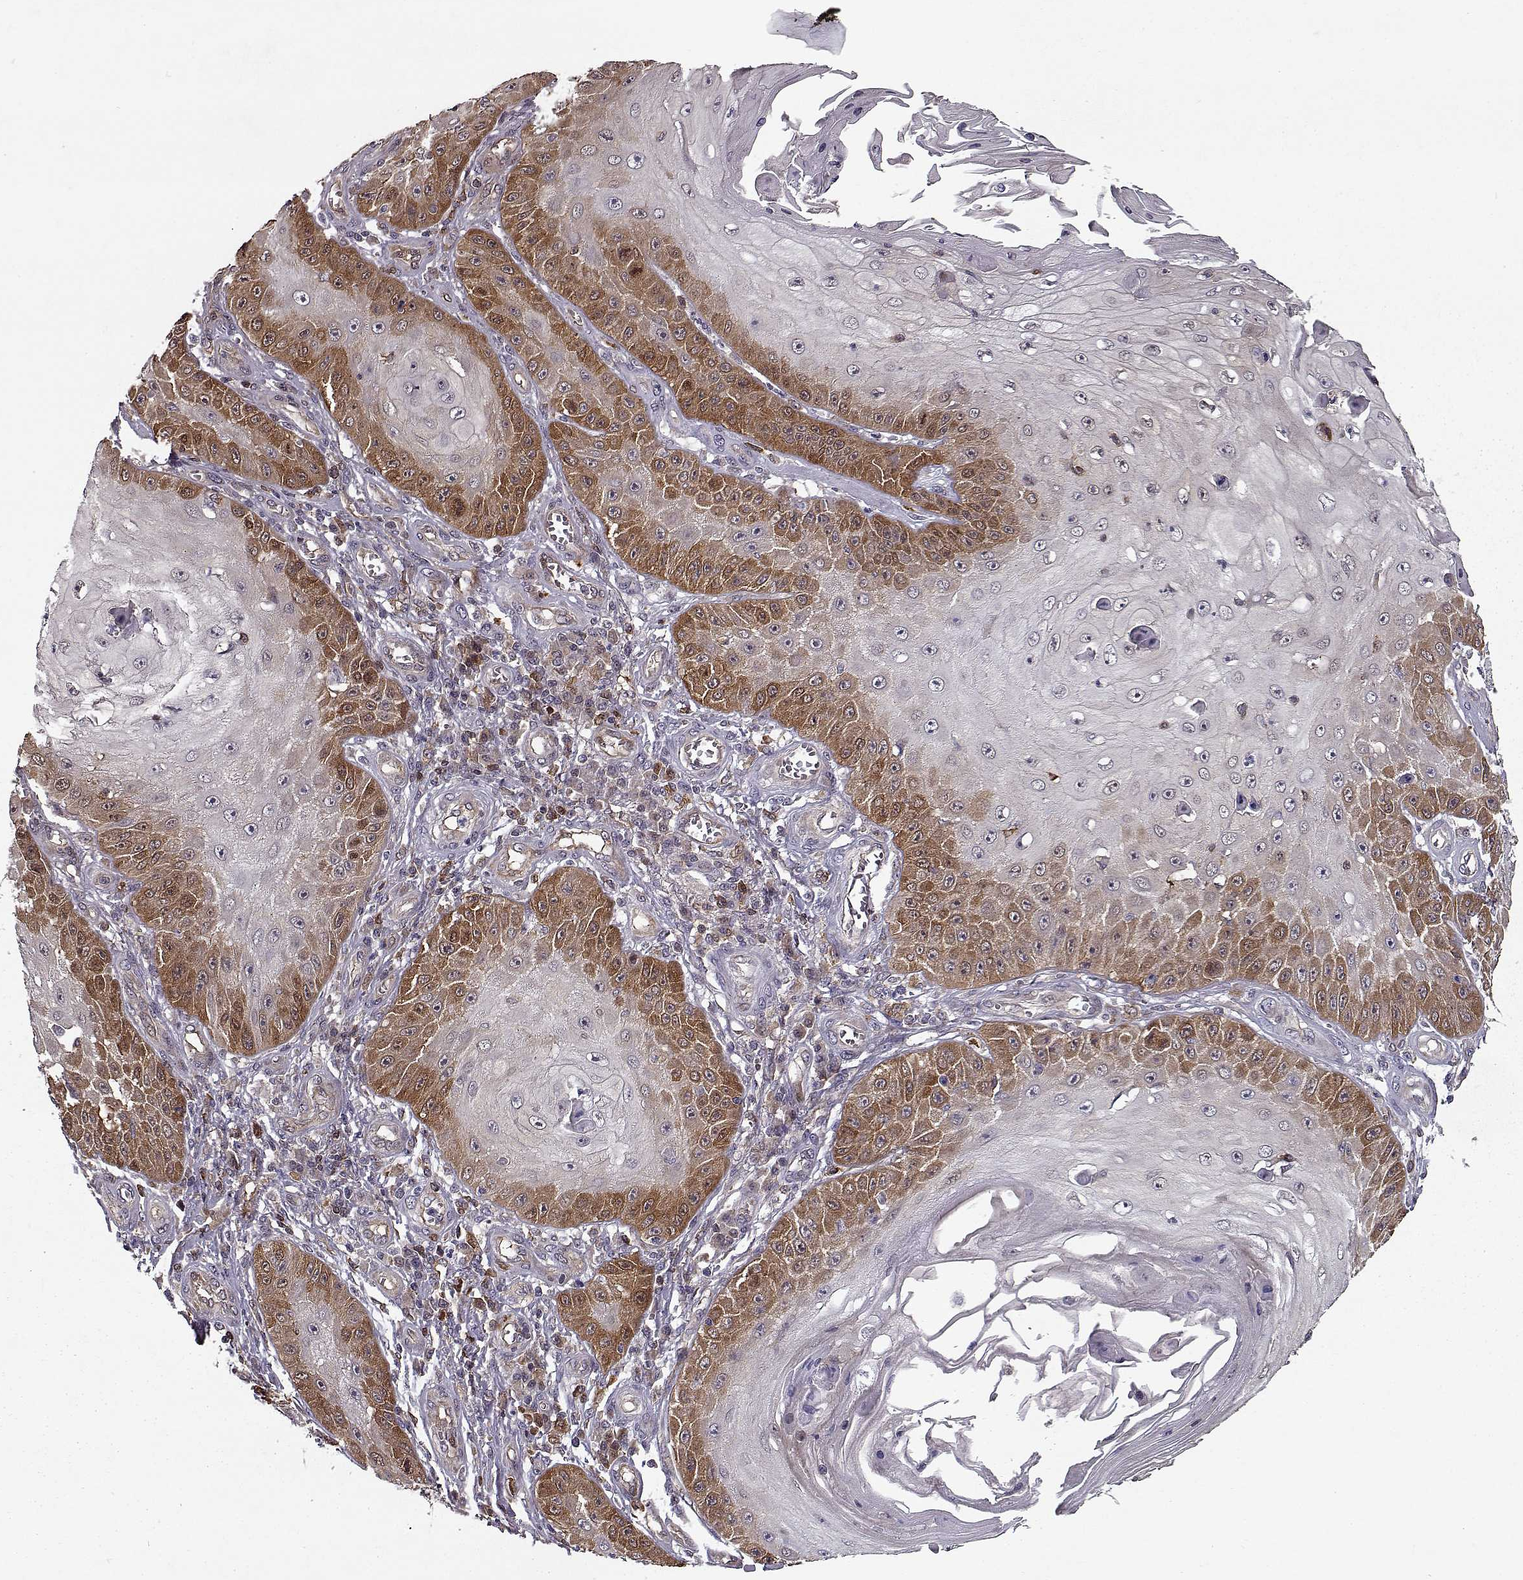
{"staining": {"intensity": "strong", "quantity": "25%-75%", "location": "cytoplasmic/membranous"}, "tissue": "skin cancer", "cell_type": "Tumor cells", "image_type": "cancer", "snomed": [{"axis": "morphology", "description": "Squamous cell carcinoma, NOS"}, {"axis": "topography", "description": "Skin"}], "caption": "About 25%-75% of tumor cells in squamous cell carcinoma (skin) show strong cytoplasmic/membranous protein expression as visualized by brown immunohistochemical staining.", "gene": "RANBP1", "patient": {"sex": "male", "age": 70}}